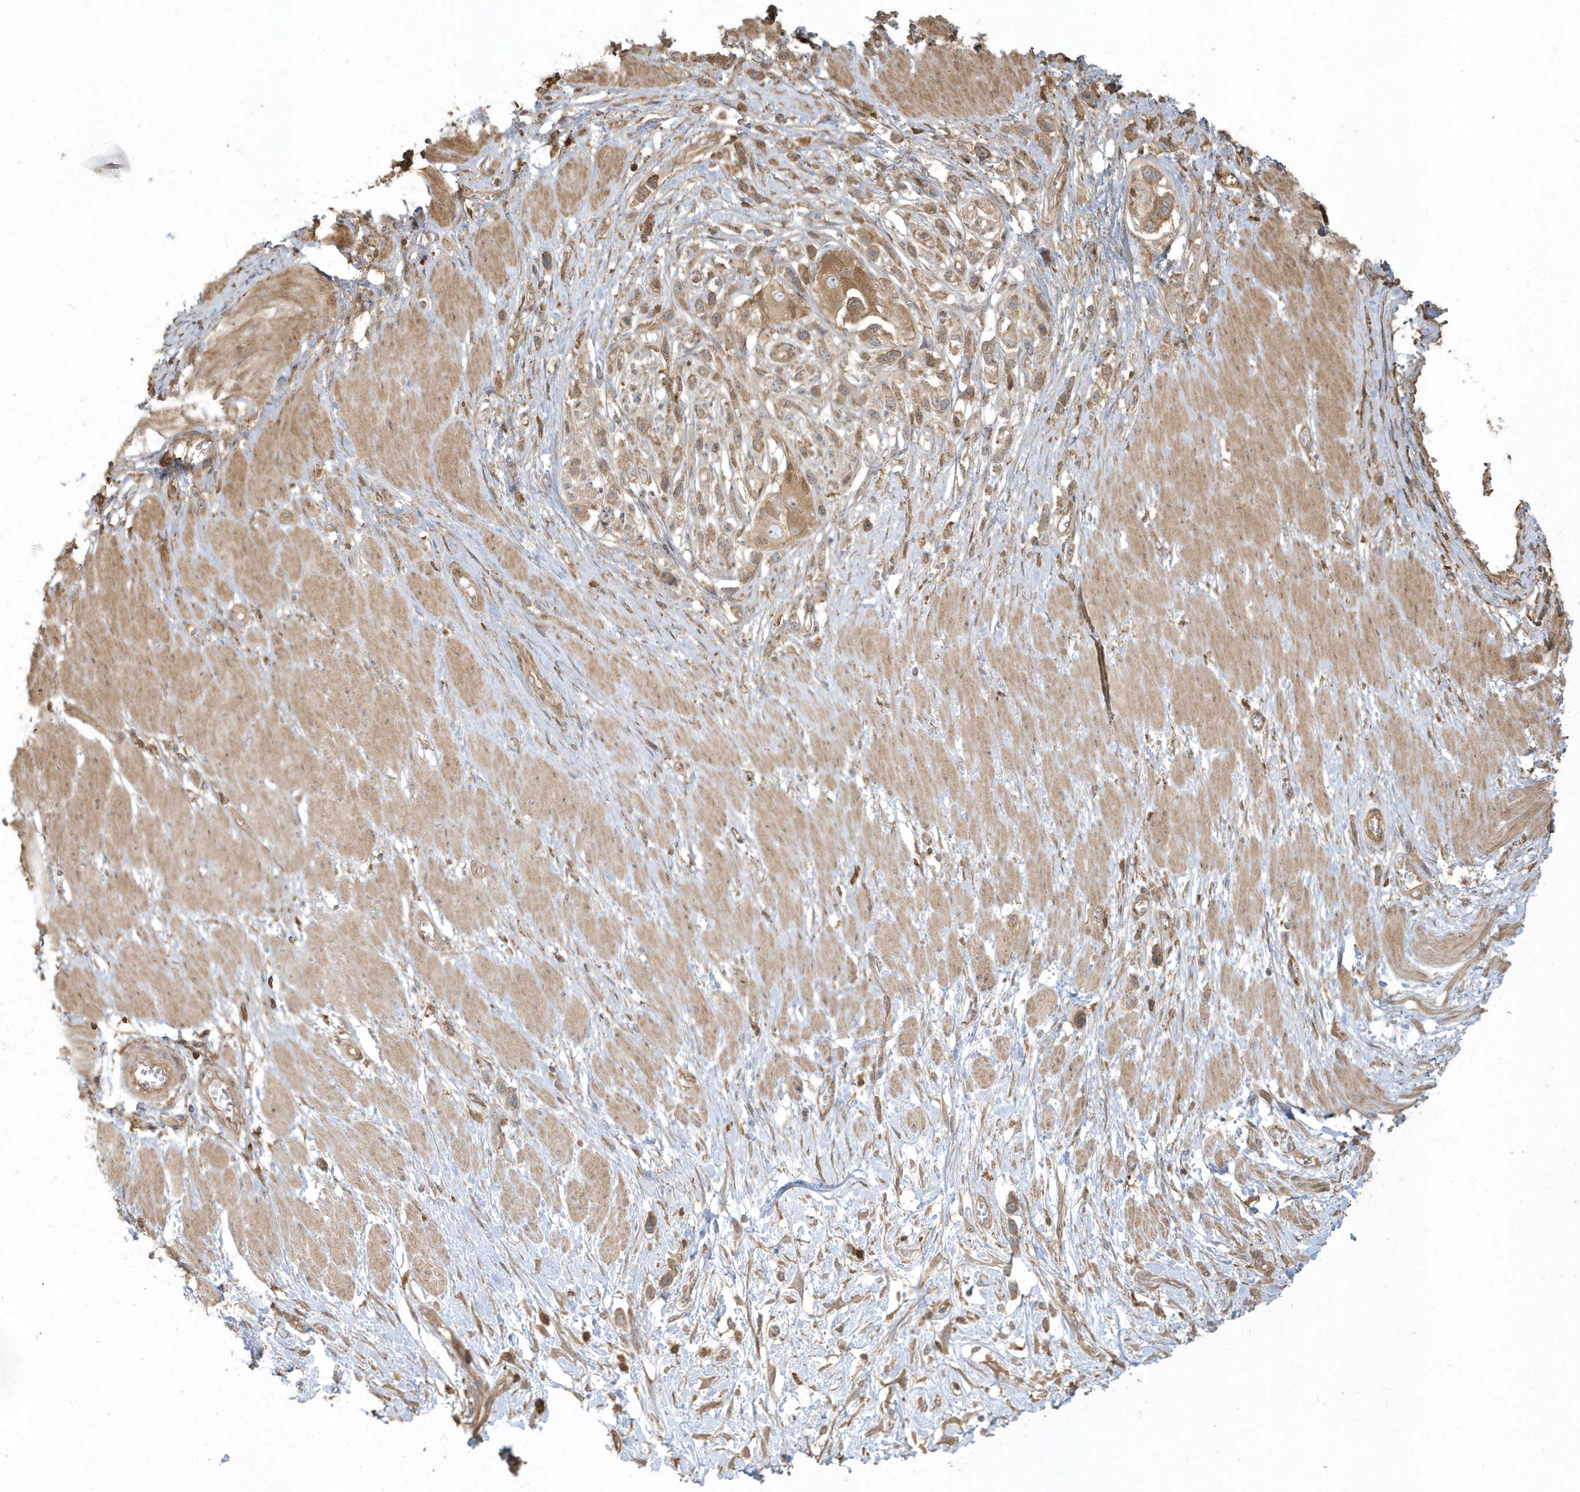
{"staining": {"intensity": "moderate", "quantity": ">75%", "location": "cytoplasmic/membranous"}, "tissue": "stomach cancer", "cell_type": "Tumor cells", "image_type": "cancer", "snomed": [{"axis": "morphology", "description": "Normal tissue, NOS"}, {"axis": "morphology", "description": "Adenocarcinoma, NOS"}, {"axis": "topography", "description": "Stomach, upper"}, {"axis": "topography", "description": "Stomach"}], "caption": "Brown immunohistochemical staining in stomach cancer (adenocarcinoma) demonstrates moderate cytoplasmic/membranous positivity in approximately >75% of tumor cells. The staining is performed using DAB (3,3'-diaminobenzidine) brown chromogen to label protein expression. The nuclei are counter-stained blue using hematoxylin.", "gene": "HNMT", "patient": {"sex": "female", "age": 65}}